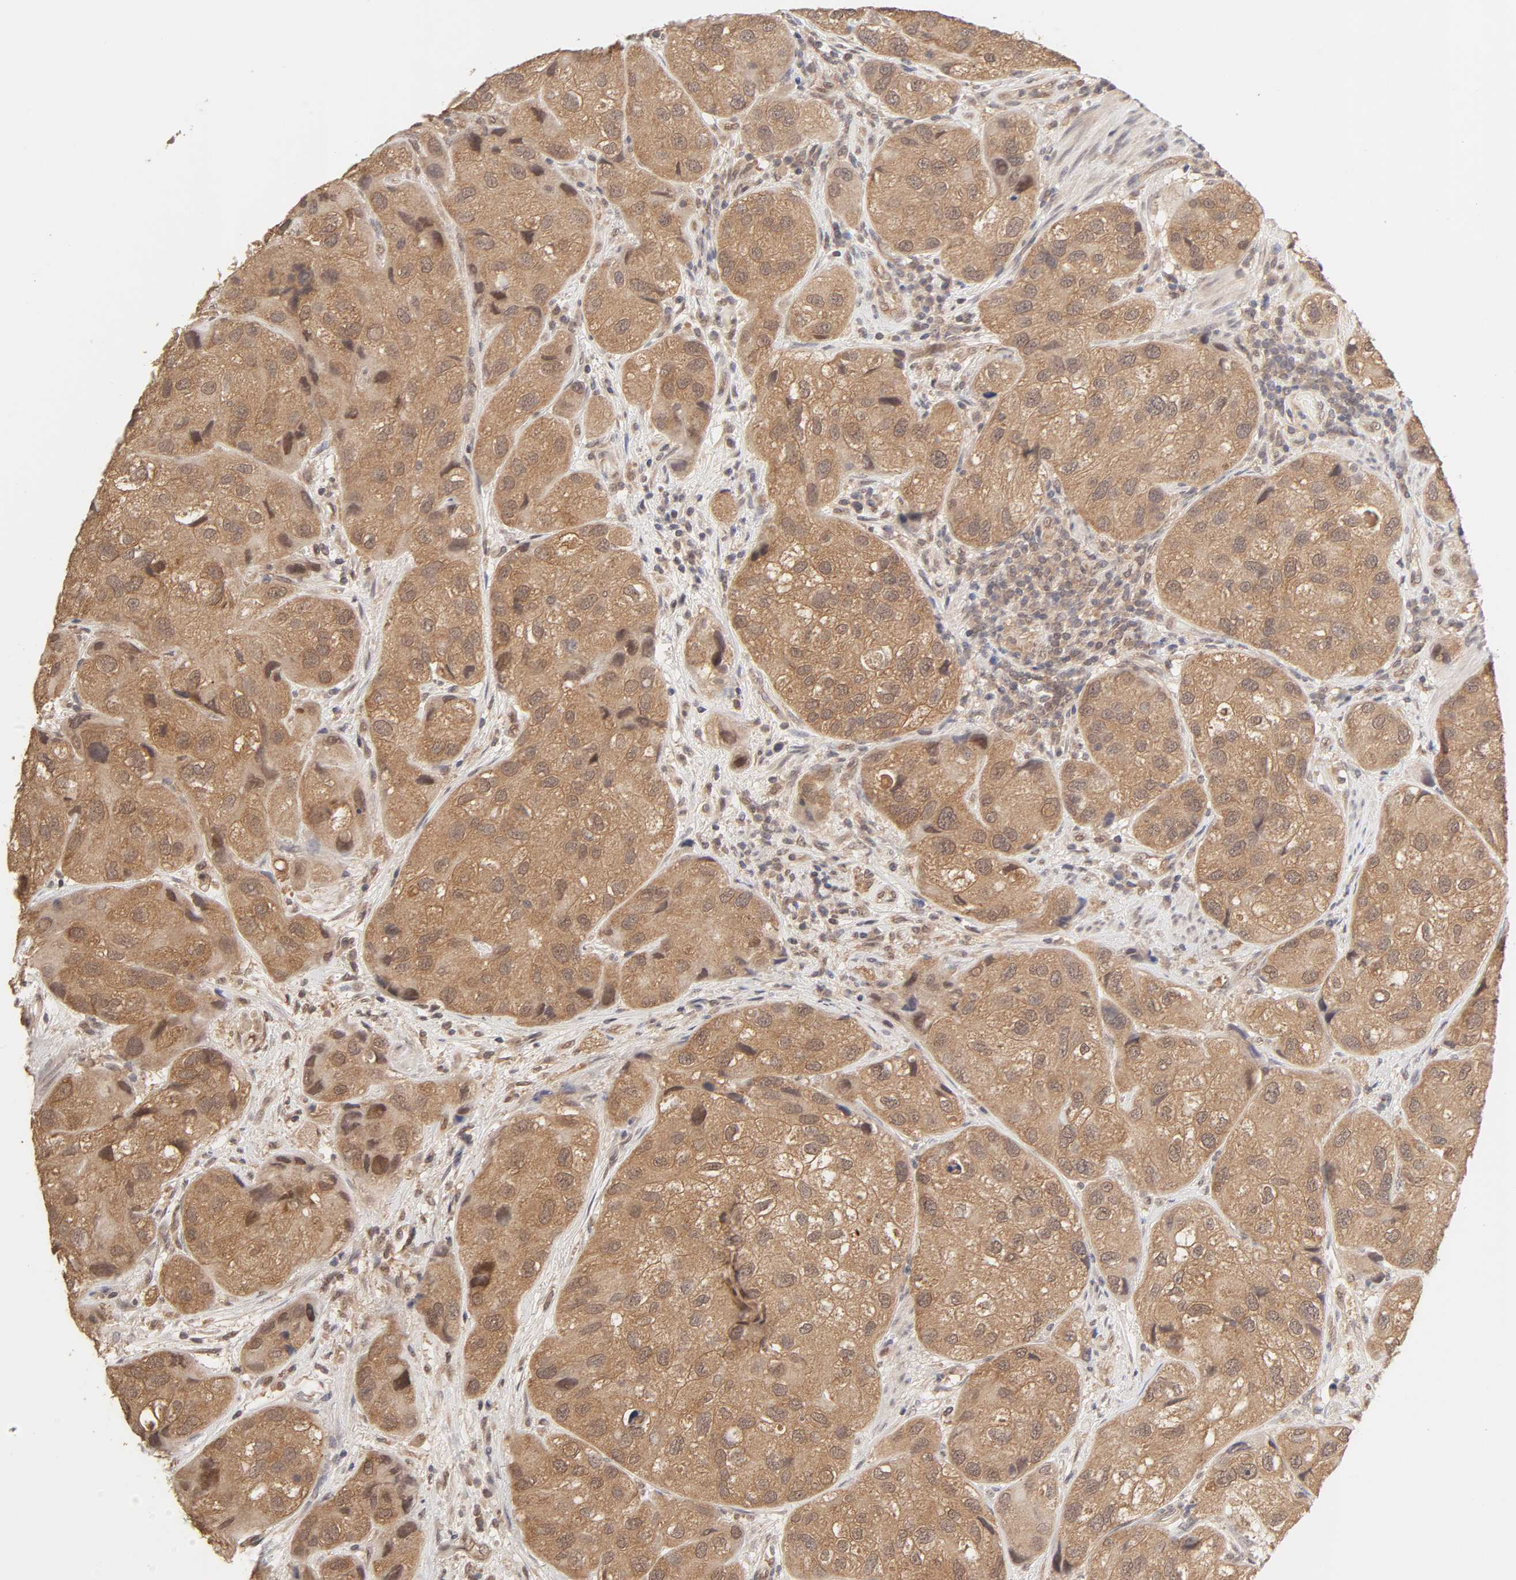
{"staining": {"intensity": "moderate", "quantity": ">75%", "location": "cytoplasmic/membranous"}, "tissue": "urothelial cancer", "cell_type": "Tumor cells", "image_type": "cancer", "snomed": [{"axis": "morphology", "description": "Urothelial carcinoma, High grade"}, {"axis": "topography", "description": "Urinary bladder"}], "caption": "Protein analysis of urothelial cancer tissue shows moderate cytoplasmic/membranous expression in approximately >75% of tumor cells.", "gene": "MAPK1", "patient": {"sex": "female", "age": 64}}